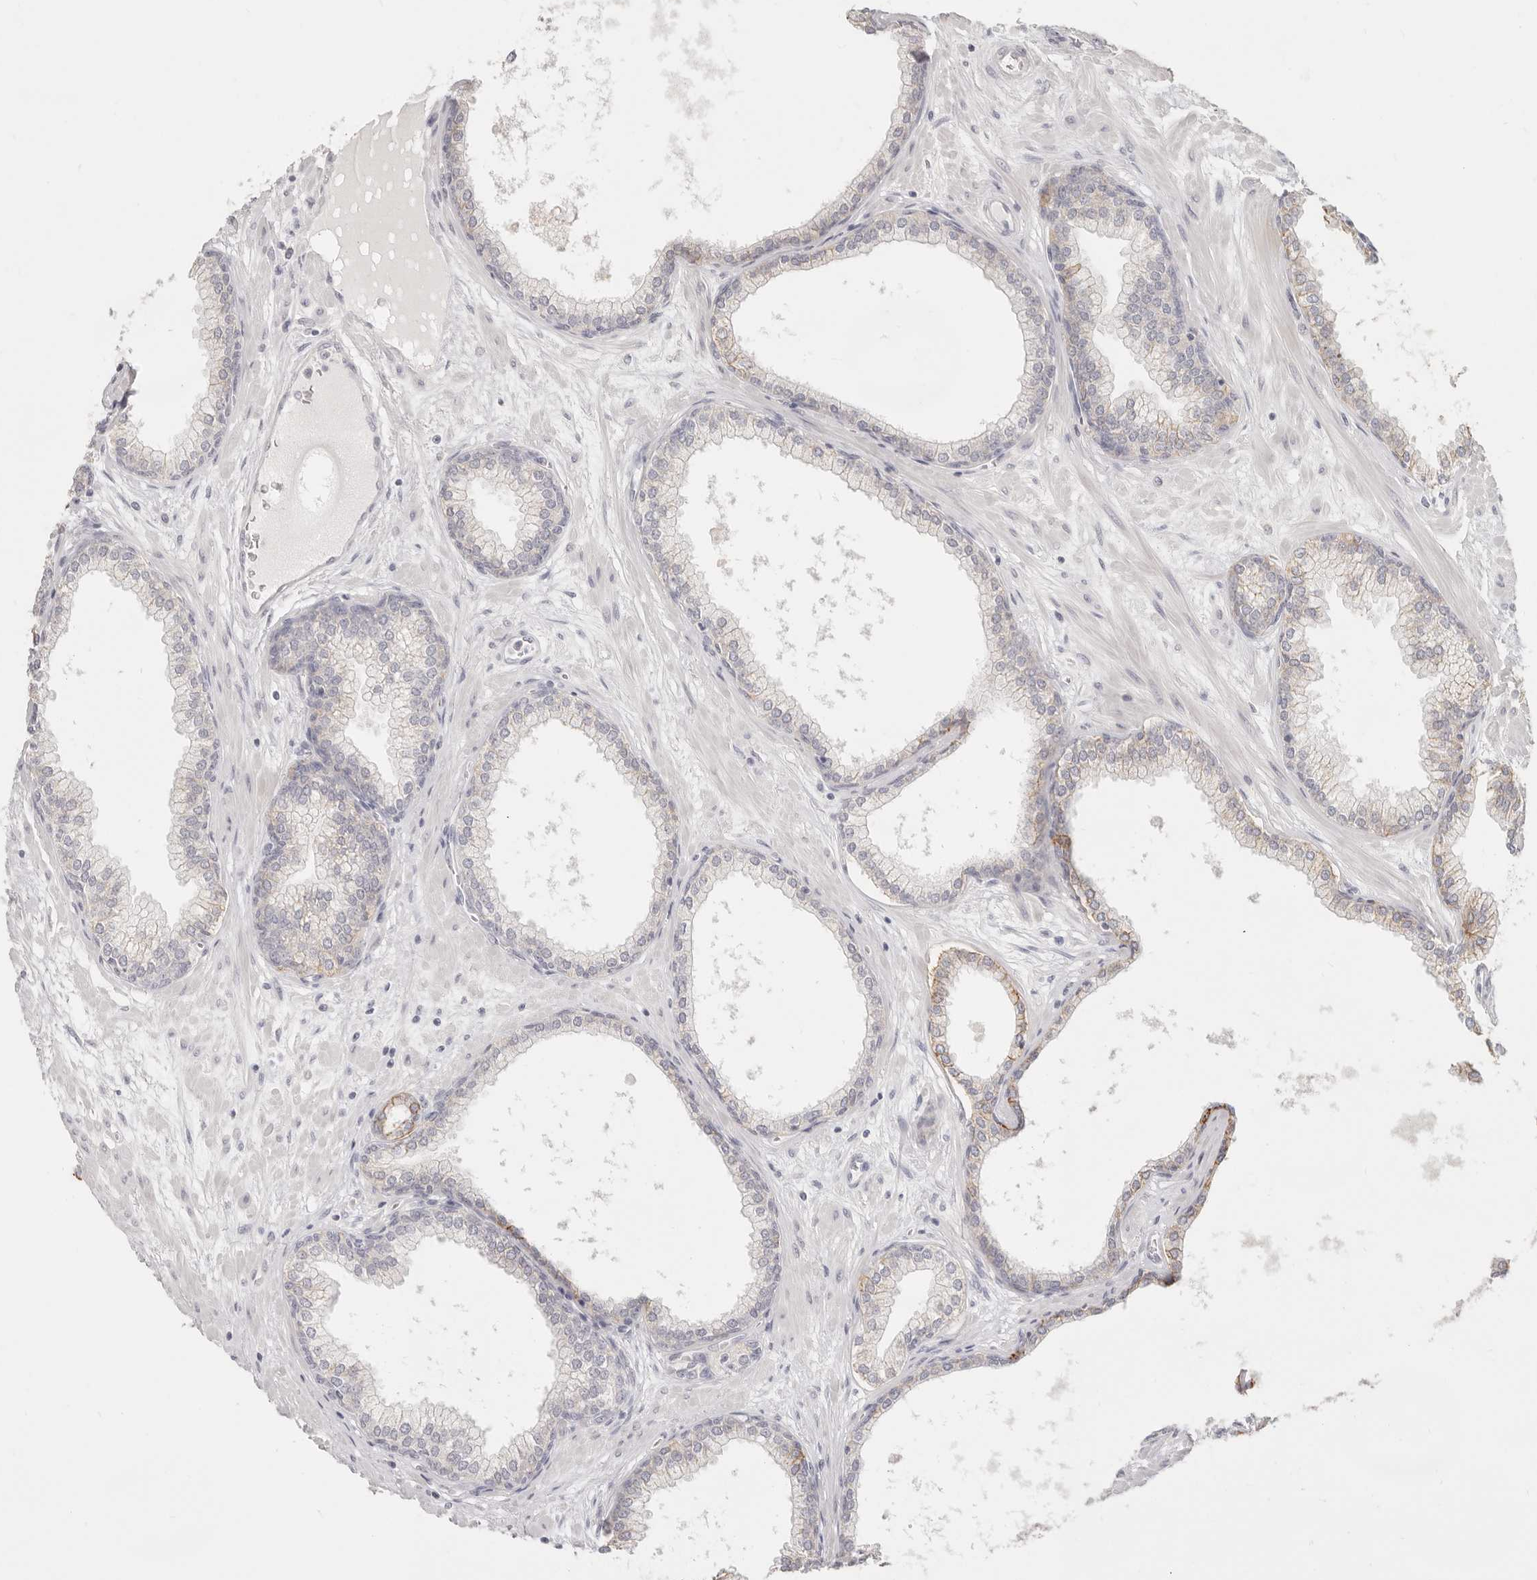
{"staining": {"intensity": "moderate", "quantity": "<25%", "location": "cytoplasmic/membranous"}, "tissue": "prostate", "cell_type": "Glandular cells", "image_type": "normal", "snomed": [{"axis": "morphology", "description": "Normal tissue, NOS"}, {"axis": "morphology", "description": "Urothelial carcinoma, Low grade"}, {"axis": "topography", "description": "Urinary bladder"}, {"axis": "topography", "description": "Prostate"}], "caption": "Prostate stained for a protein (brown) reveals moderate cytoplasmic/membranous positive expression in about <25% of glandular cells.", "gene": "EPCAM", "patient": {"sex": "male", "age": 60}}